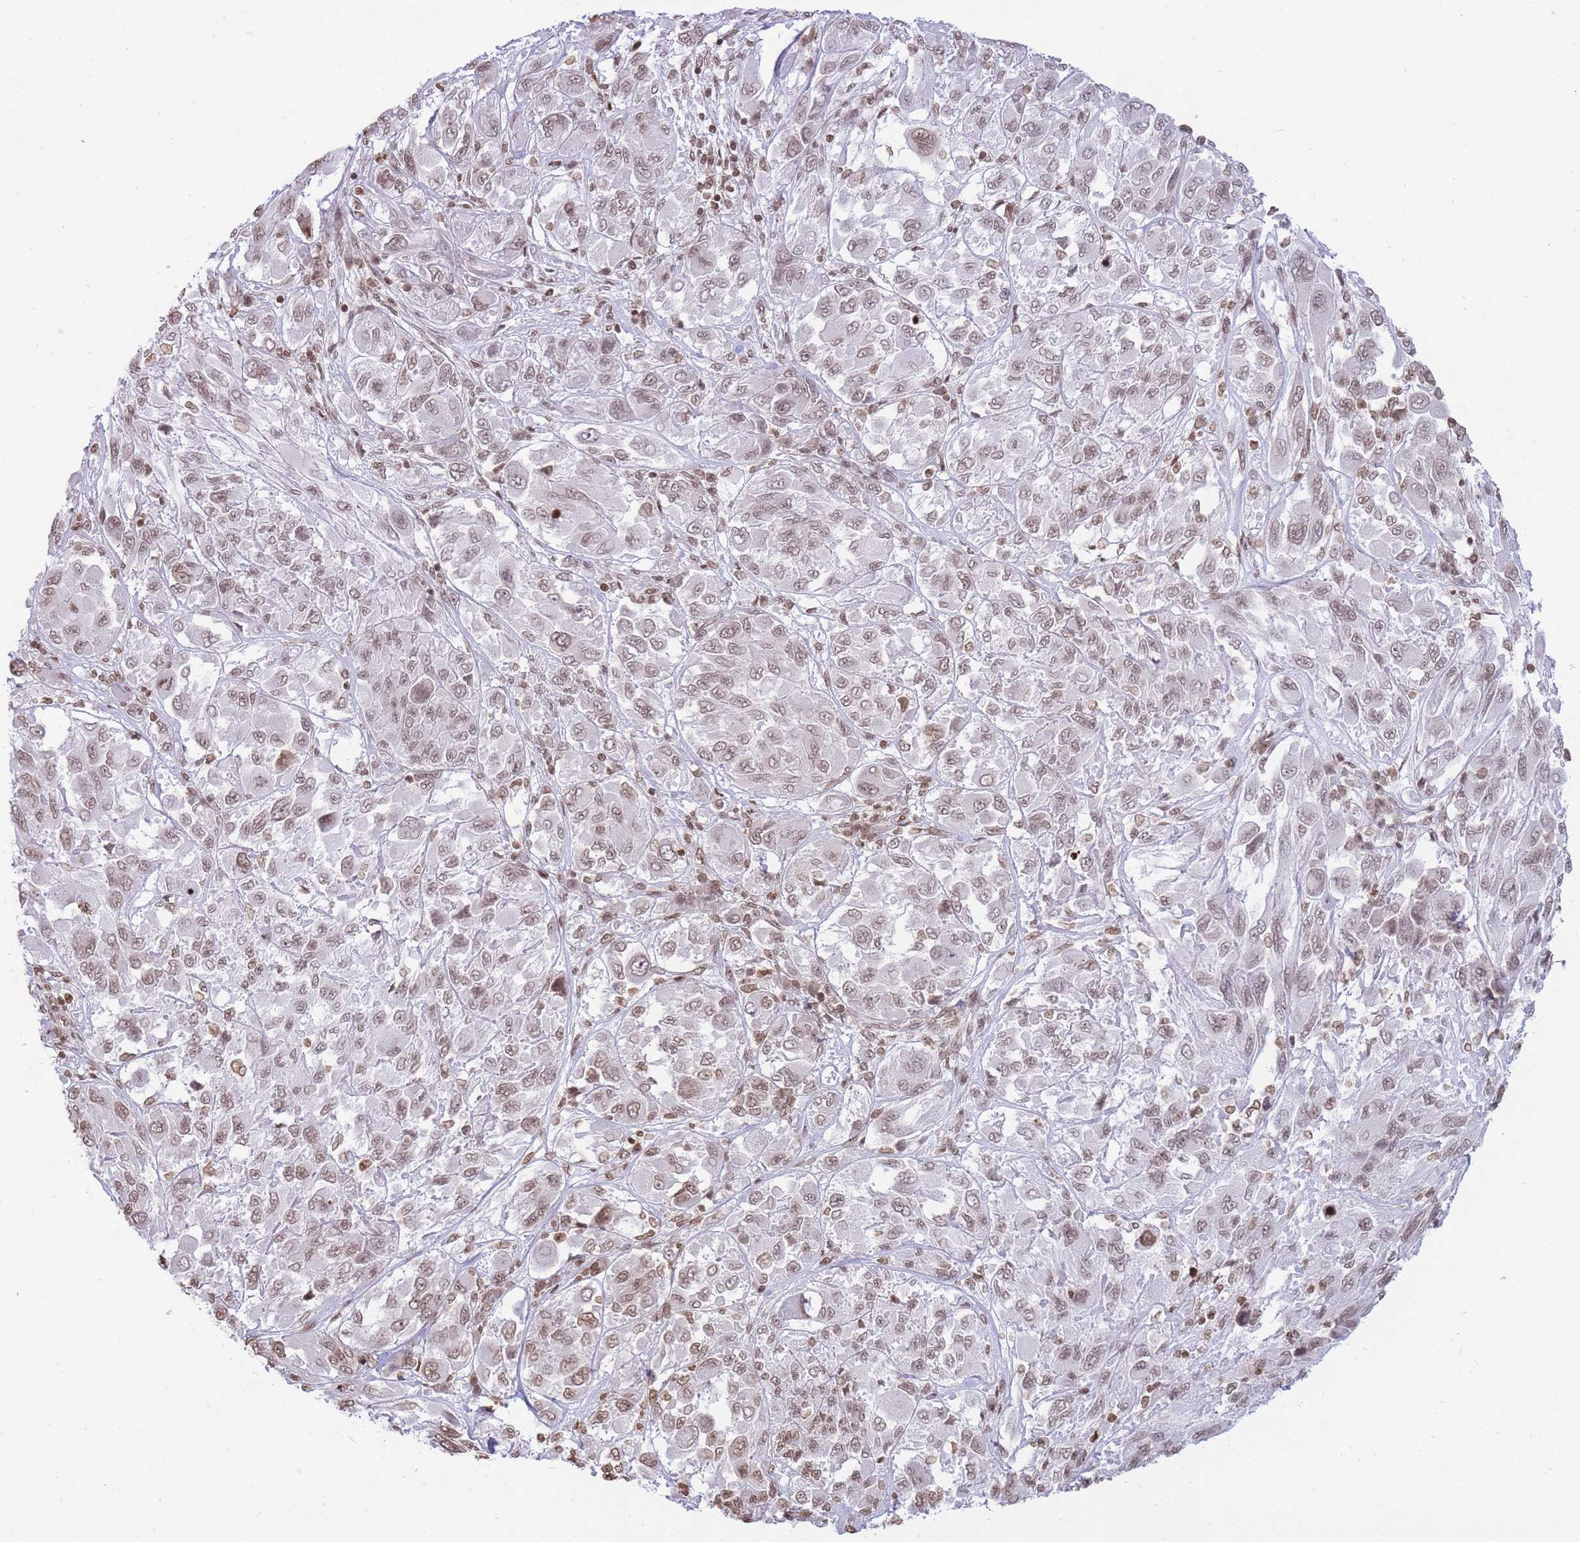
{"staining": {"intensity": "moderate", "quantity": ">75%", "location": "nuclear"}, "tissue": "melanoma", "cell_type": "Tumor cells", "image_type": "cancer", "snomed": [{"axis": "morphology", "description": "Malignant melanoma, NOS"}, {"axis": "topography", "description": "Skin"}], "caption": "Malignant melanoma tissue demonstrates moderate nuclear positivity in about >75% of tumor cells", "gene": "SHISAL1", "patient": {"sex": "female", "age": 91}}